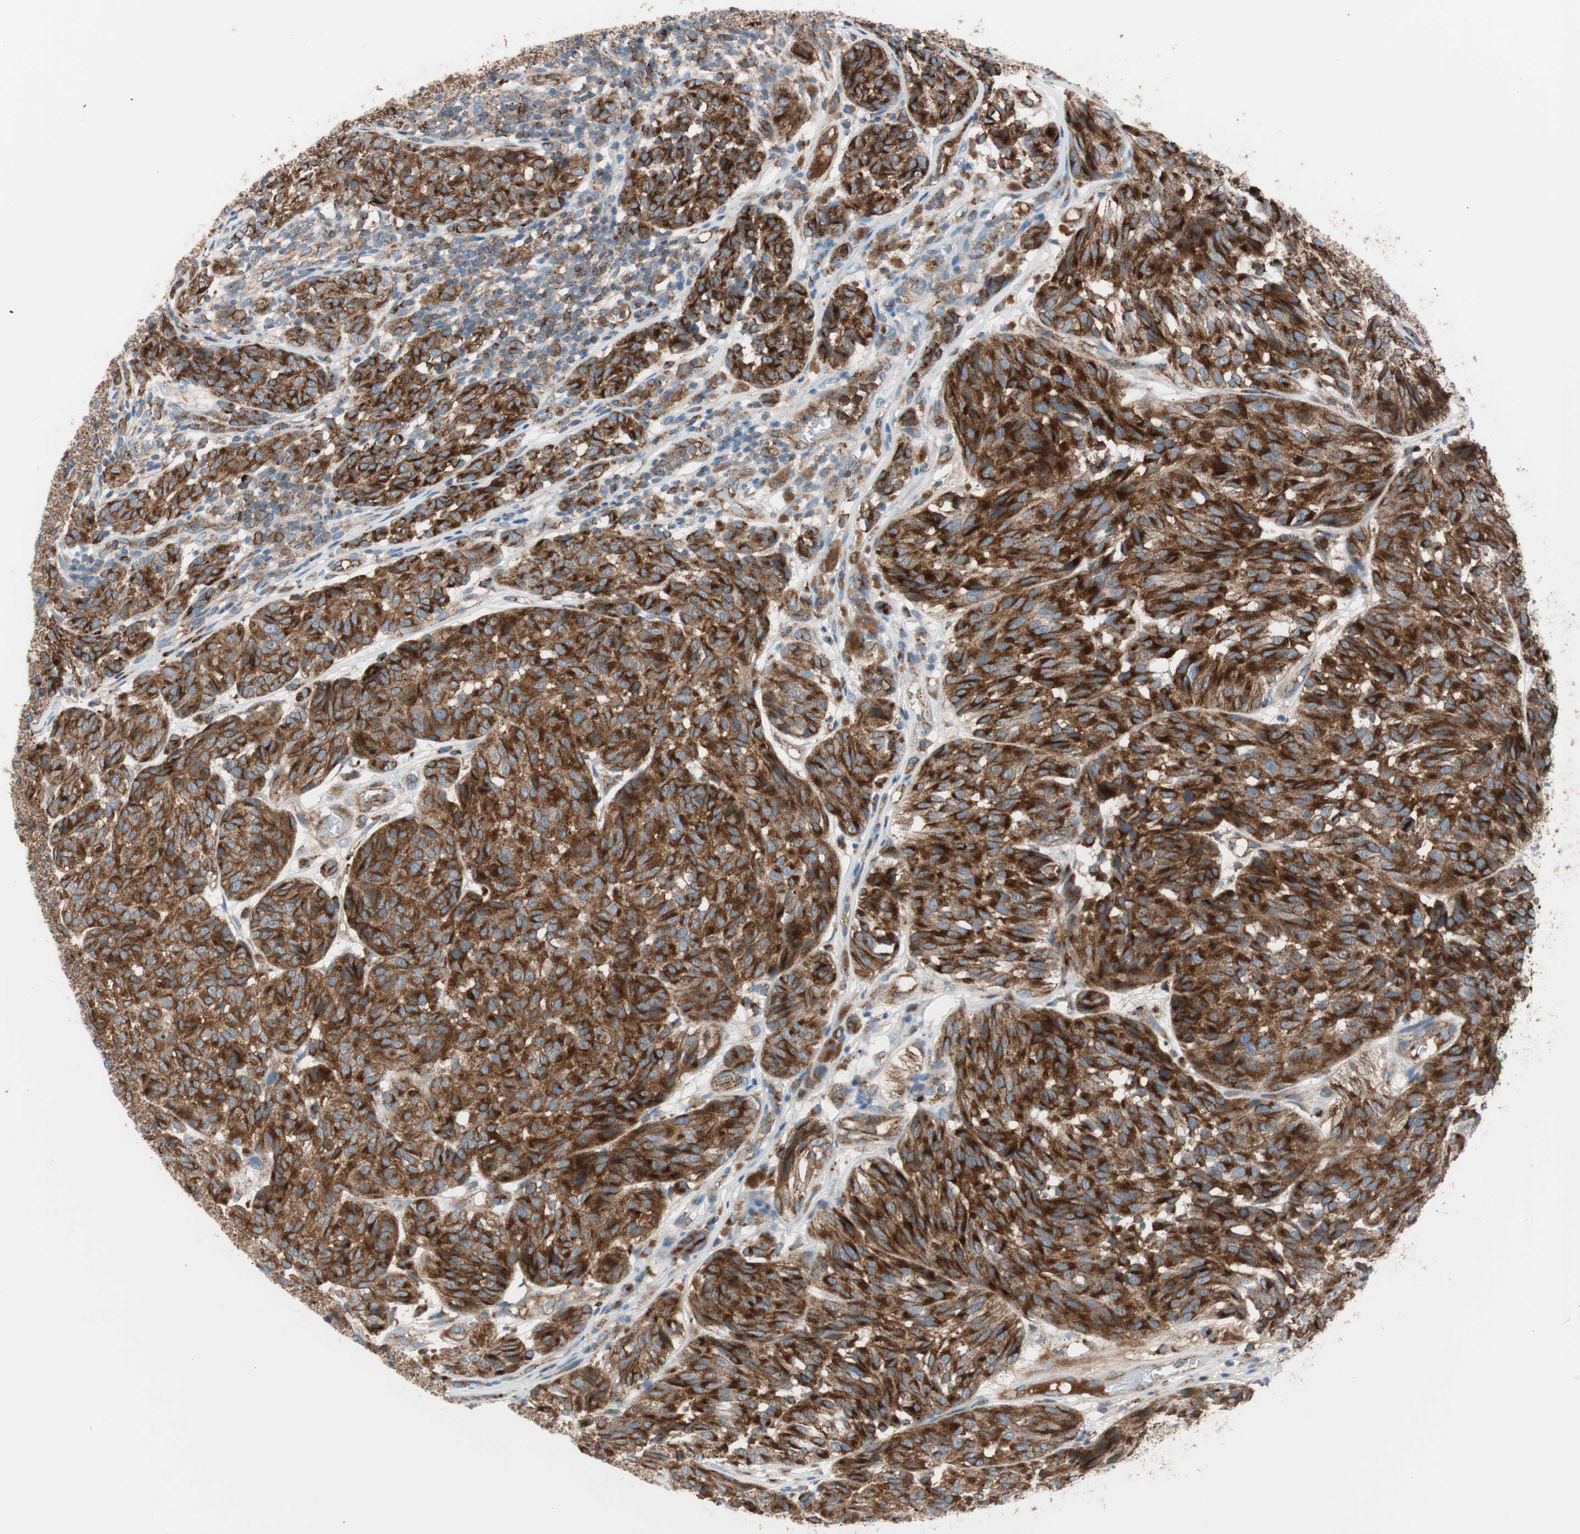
{"staining": {"intensity": "strong", "quantity": ">75%", "location": "cytoplasmic/membranous"}, "tissue": "melanoma", "cell_type": "Tumor cells", "image_type": "cancer", "snomed": [{"axis": "morphology", "description": "Malignant melanoma, NOS"}, {"axis": "topography", "description": "Skin"}], "caption": "DAB immunohistochemical staining of melanoma demonstrates strong cytoplasmic/membranous protein expression in about >75% of tumor cells. The protein is shown in brown color, while the nuclei are stained blue.", "gene": "FLOT2", "patient": {"sex": "female", "age": 46}}